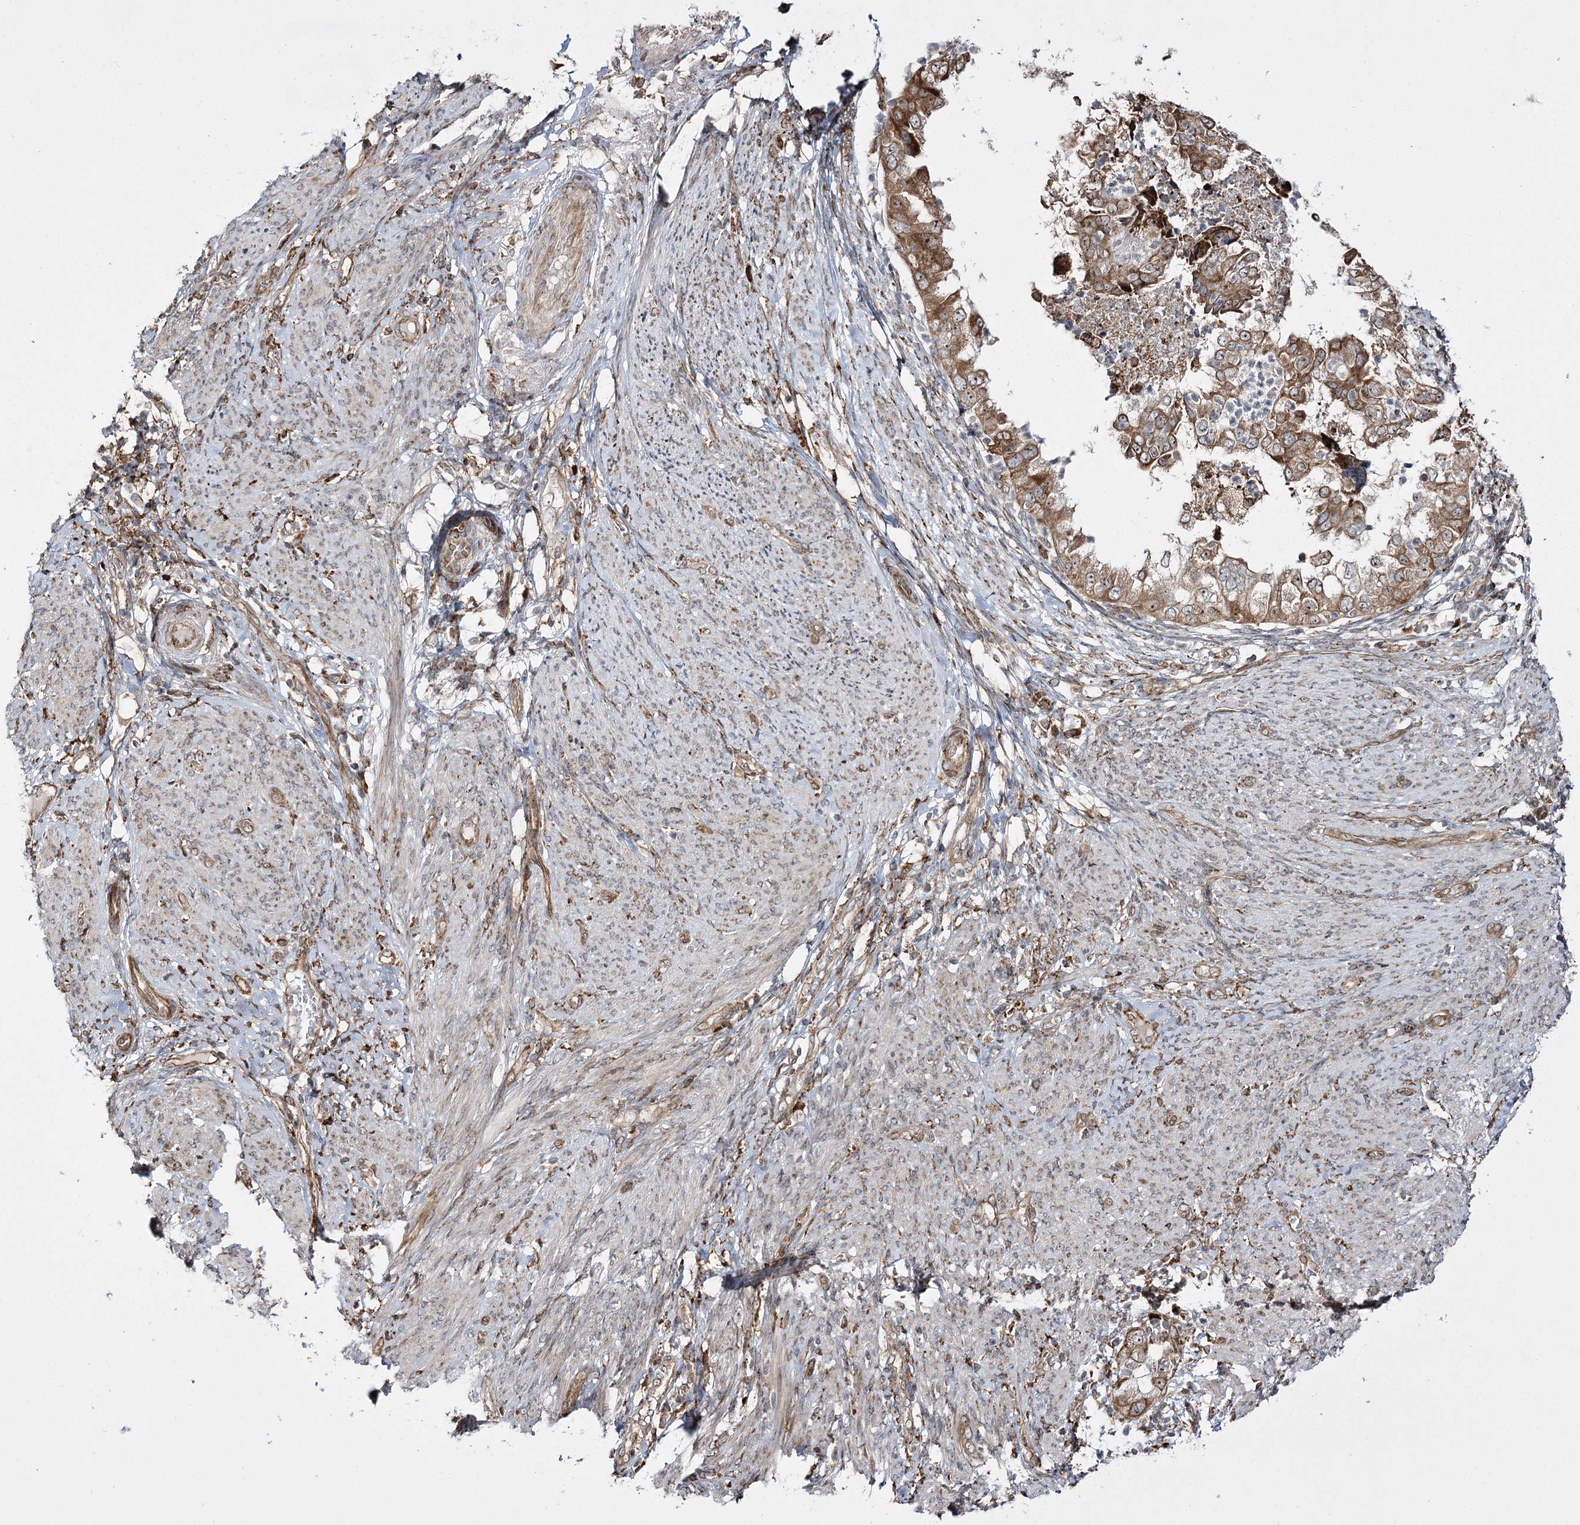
{"staining": {"intensity": "moderate", "quantity": ">75%", "location": "cytoplasmic/membranous"}, "tissue": "endometrial cancer", "cell_type": "Tumor cells", "image_type": "cancer", "snomed": [{"axis": "morphology", "description": "Adenocarcinoma, NOS"}, {"axis": "topography", "description": "Endometrium"}], "caption": "Protein analysis of endometrial cancer tissue displays moderate cytoplasmic/membranous expression in approximately >75% of tumor cells.", "gene": "FANCL", "patient": {"sex": "female", "age": 85}}